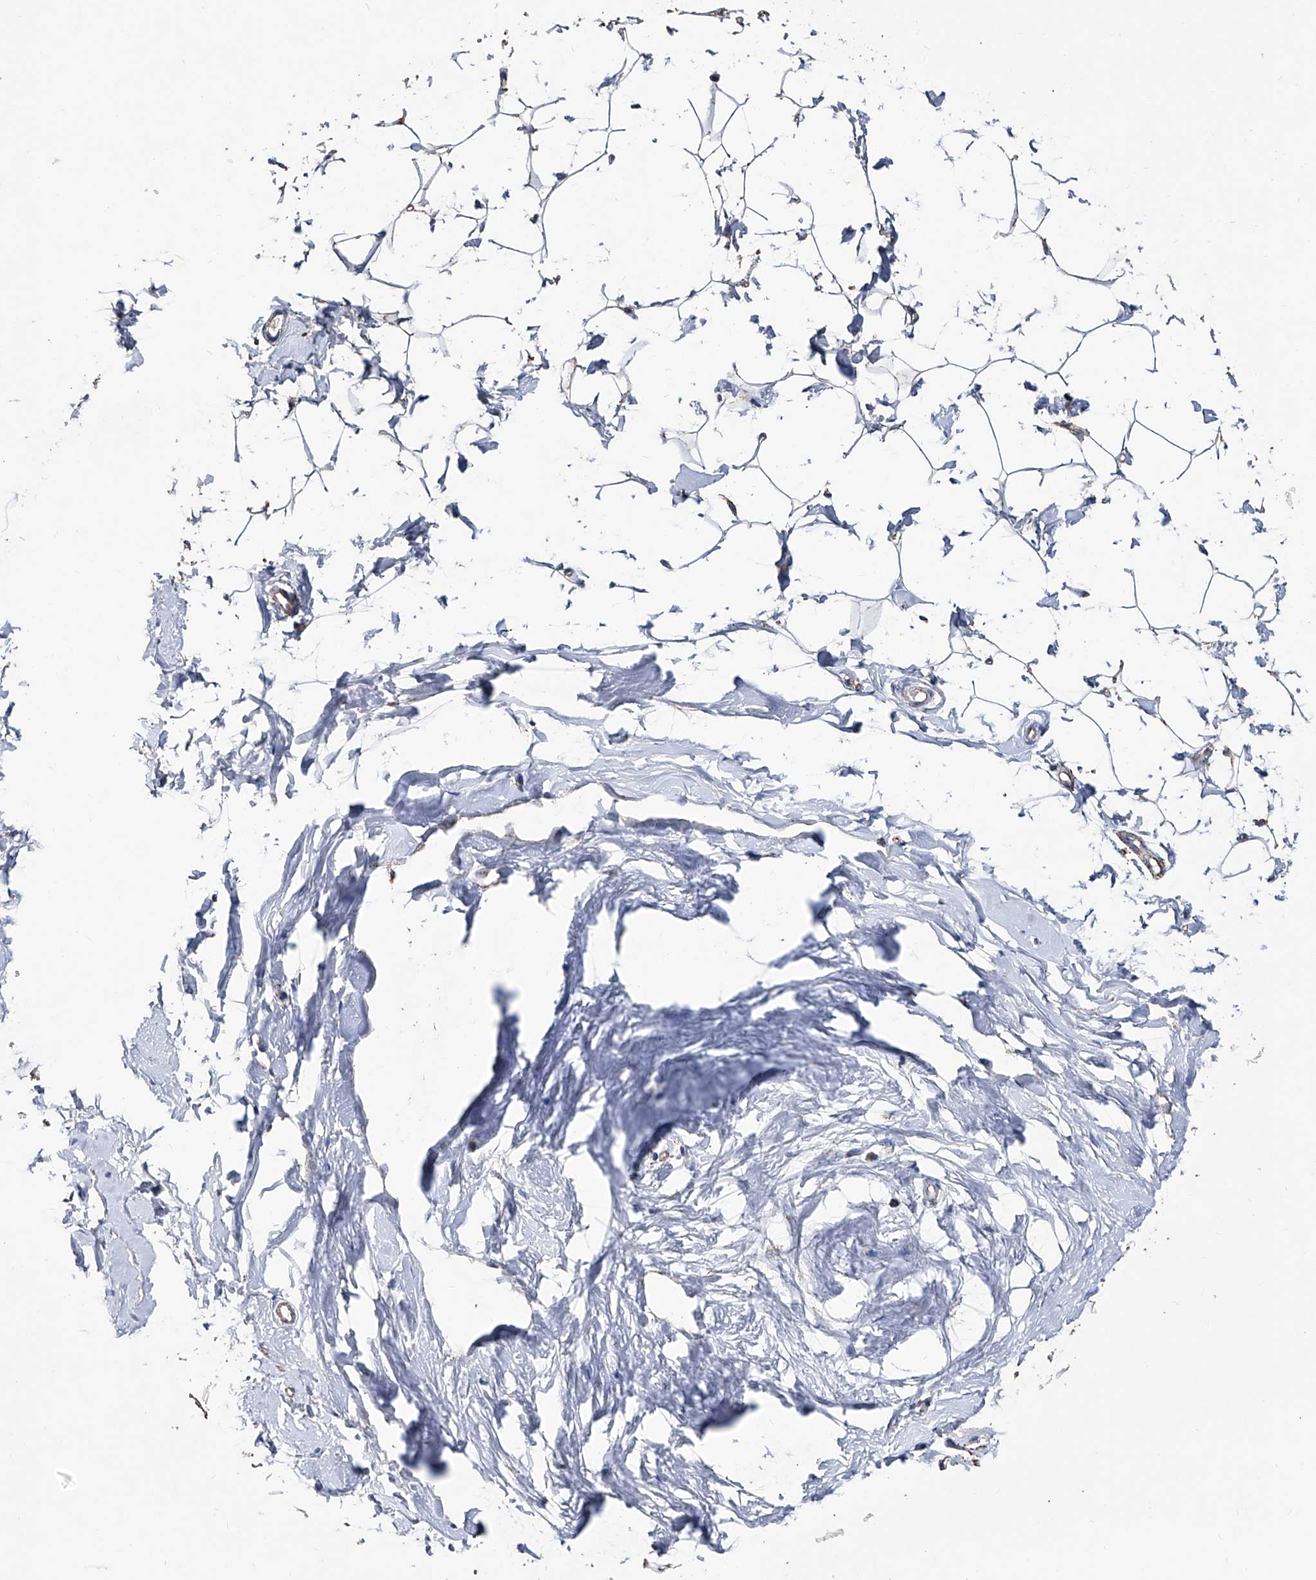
{"staining": {"intensity": "moderate", "quantity": ">75%", "location": "cytoplasmic/membranous"}, "tissue": "soft tissue", "cell_type": "Chondrocytes", "image_type": "normal", "snomed": [{"axis": "morphology", "description": "Normal tissue, NOS"}, {"axis": "topography", "description": "Breast"}], "caption": "Soft tissue was stained to show a protein in brown. There is medium levels of moderate cytoplasmic/membranous expression in about >75% of chondrocytes. (Stains: DAB (3,3'-diaminobenzidine) in brown, nuclei in blue, Microscopy: brightfield microscopy at high magnification).", "gene": "NHS", "patient": {"sex": "female", "age": 23}}